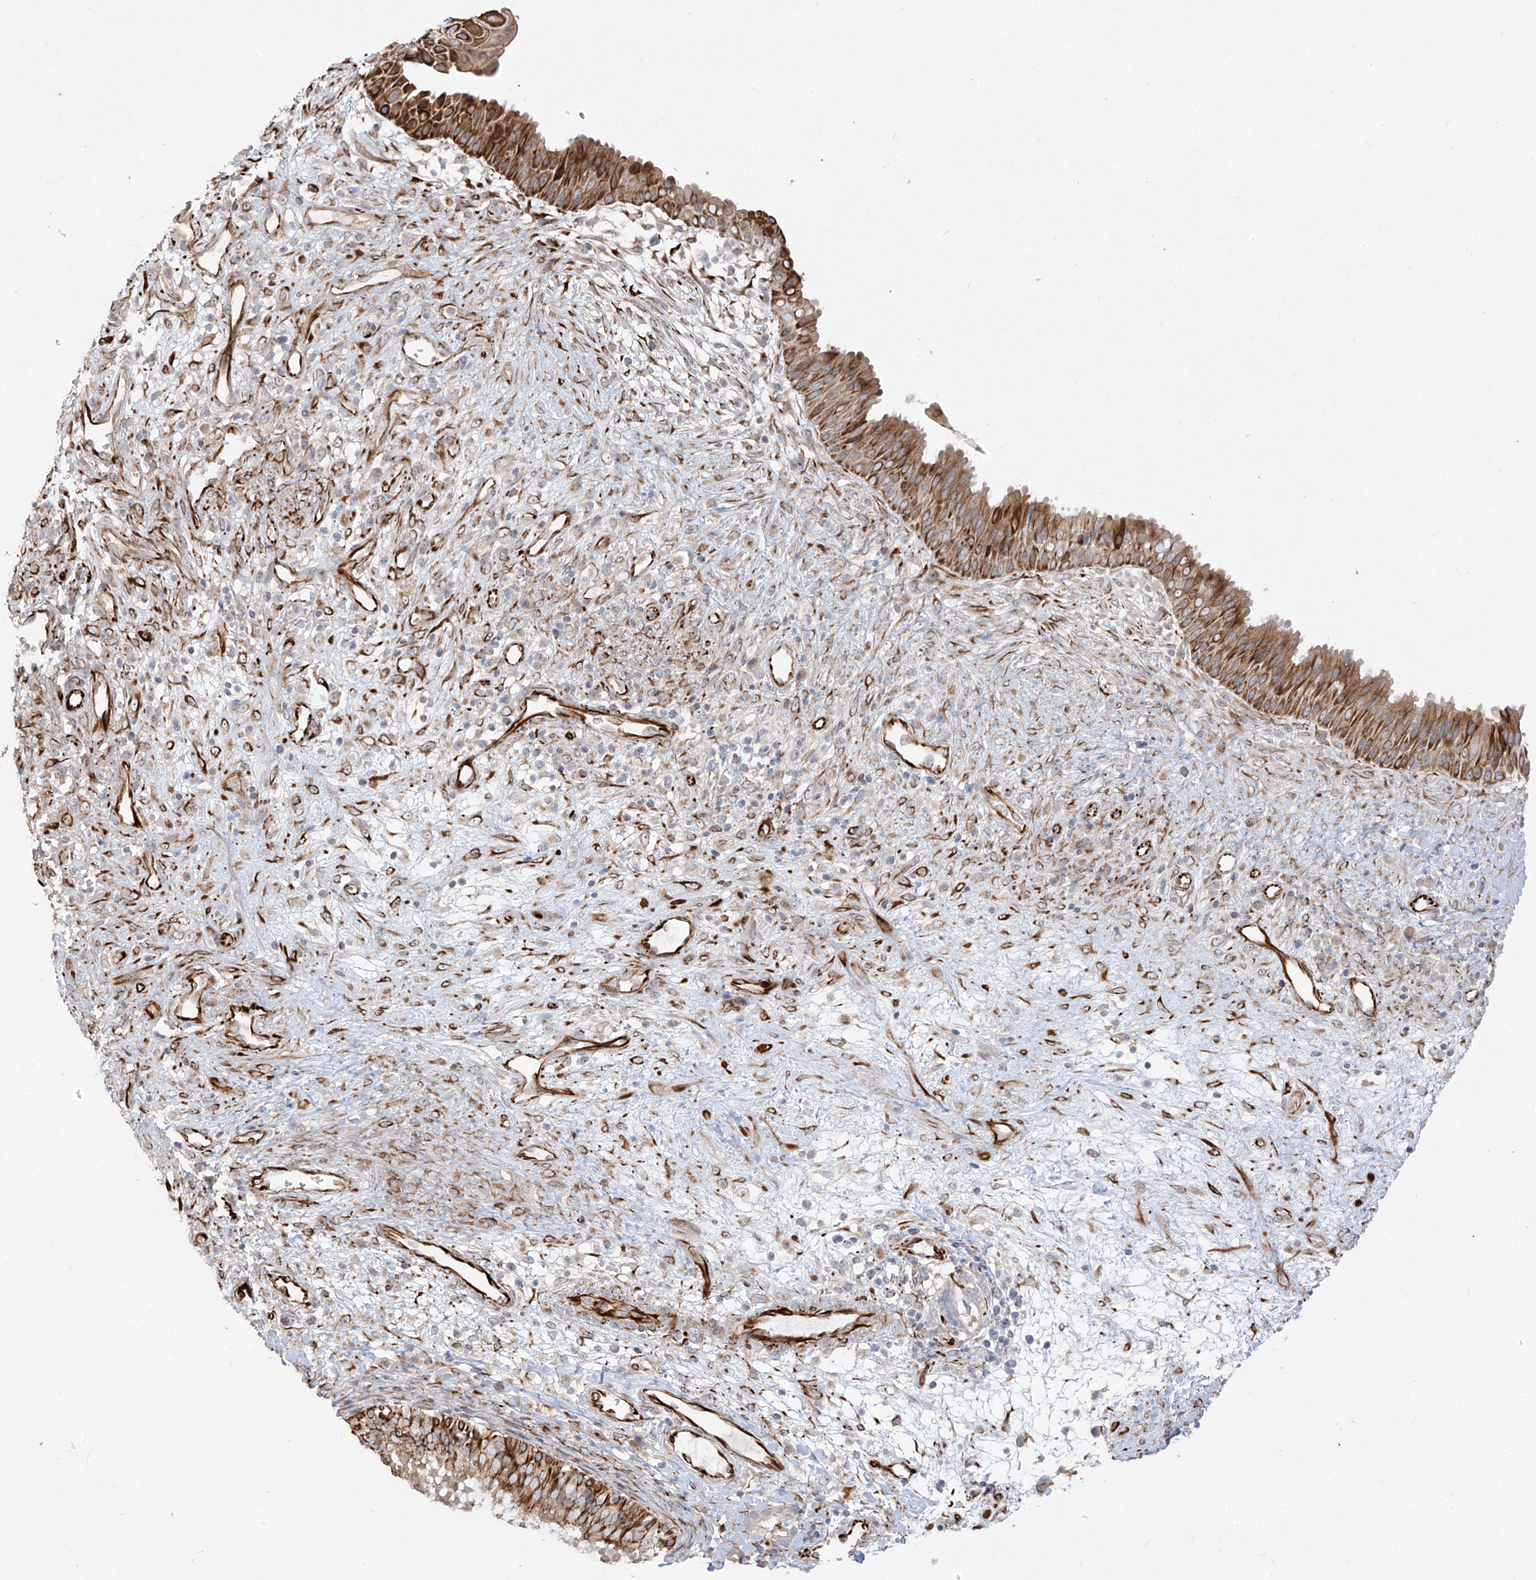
{"staining": {"intensity": "moderate", "quantity": ">75%", "location": "cytoplasmic/membranous"}, "tissue": "nasopharynx", "cell_type": "Respiratory epithelial cells", "image_type": "normal", "snomed": [{"axis": "morphology", "description": "Normal tissue, NOS"}, {"axis": "topography", "description": "Nasopharynx"}], "caption": "The histopathology image exhibits a brown stain indicating the presence of a protein in the cytoplasmic/membranous of respiratory epithelial cells in nasopharynx. (Brightfield microscopy of DAB IHC at high magnification).", "gene": "DCDC2", "patient": {"sex": "male", "age": 22}}